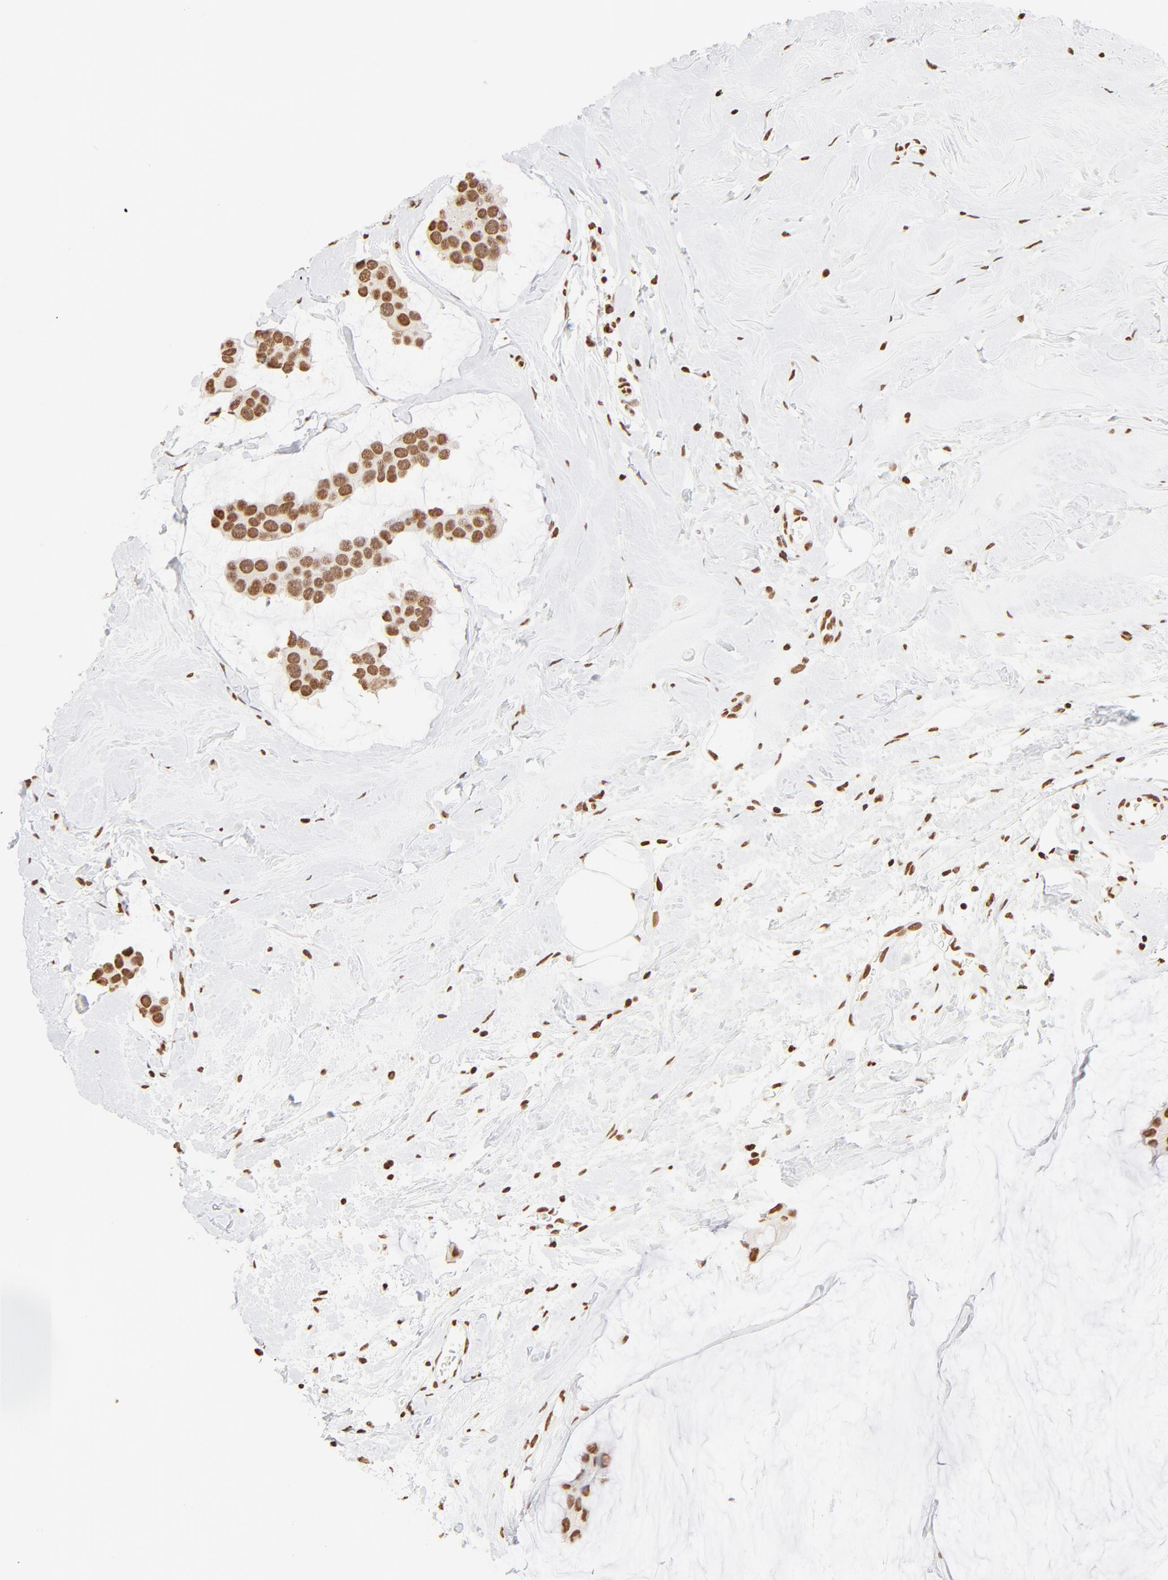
{"staining": {"intensity": "moderate", "quantity": ">75%", "location": "nuclear"}, "tissue": "breast cancer", "cell_type": "Tumor cells", "image_type": "cancer", "snomed": [{"axis": "morphology", "description": "Normal tissue, NOS"}, {"axis": "morphology", "description": "Duct carcinoma"}, {"axis": "topography", "description": "Breast"}], "caption": "Immunohistochemistry (IHC) of human infiltrating ductal carcinoma (breast) displays medium levels of moderate nuclear staining in about >75% of tumor cells. Nuclei are stained in blue.", "gene": "ZNF540", "patient": {"sex": "female", "age": 50}}